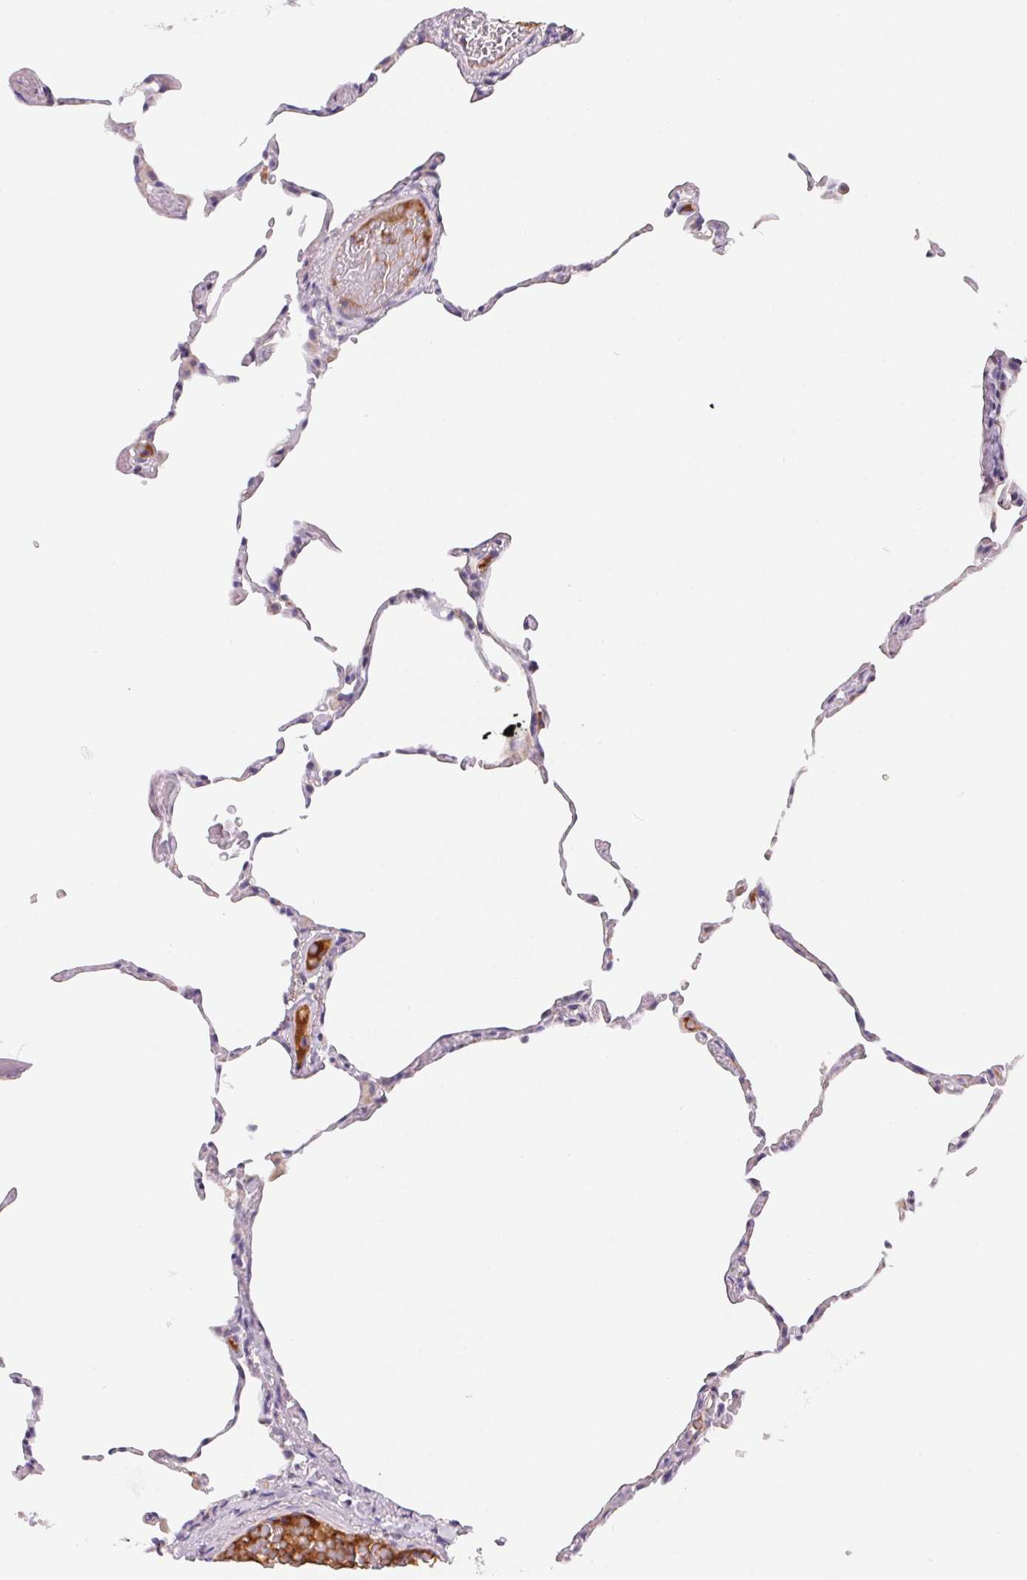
{"staining": {"intensity": "negative", "quantity": "none", "location": "none"}, "tissue": "lung", "cell_type": "Alveolar cells", "image_type": "normal", "snomed": [{"axis": "morphology", "description": "Normal tissue, NOS"}, {"axis": "topography", "description": "Lung"}], "caption": "Photomicrograph shows no protein expression in alveolar cells of benign lung. Brightfield microscopy of IHC stained with DAB (3,3'-diaminobenzidine) (brown) and hematoxylin (blue), captured at high magnification.", "gene": "LPA", "patient": {"sex": "female", "age": 57}}